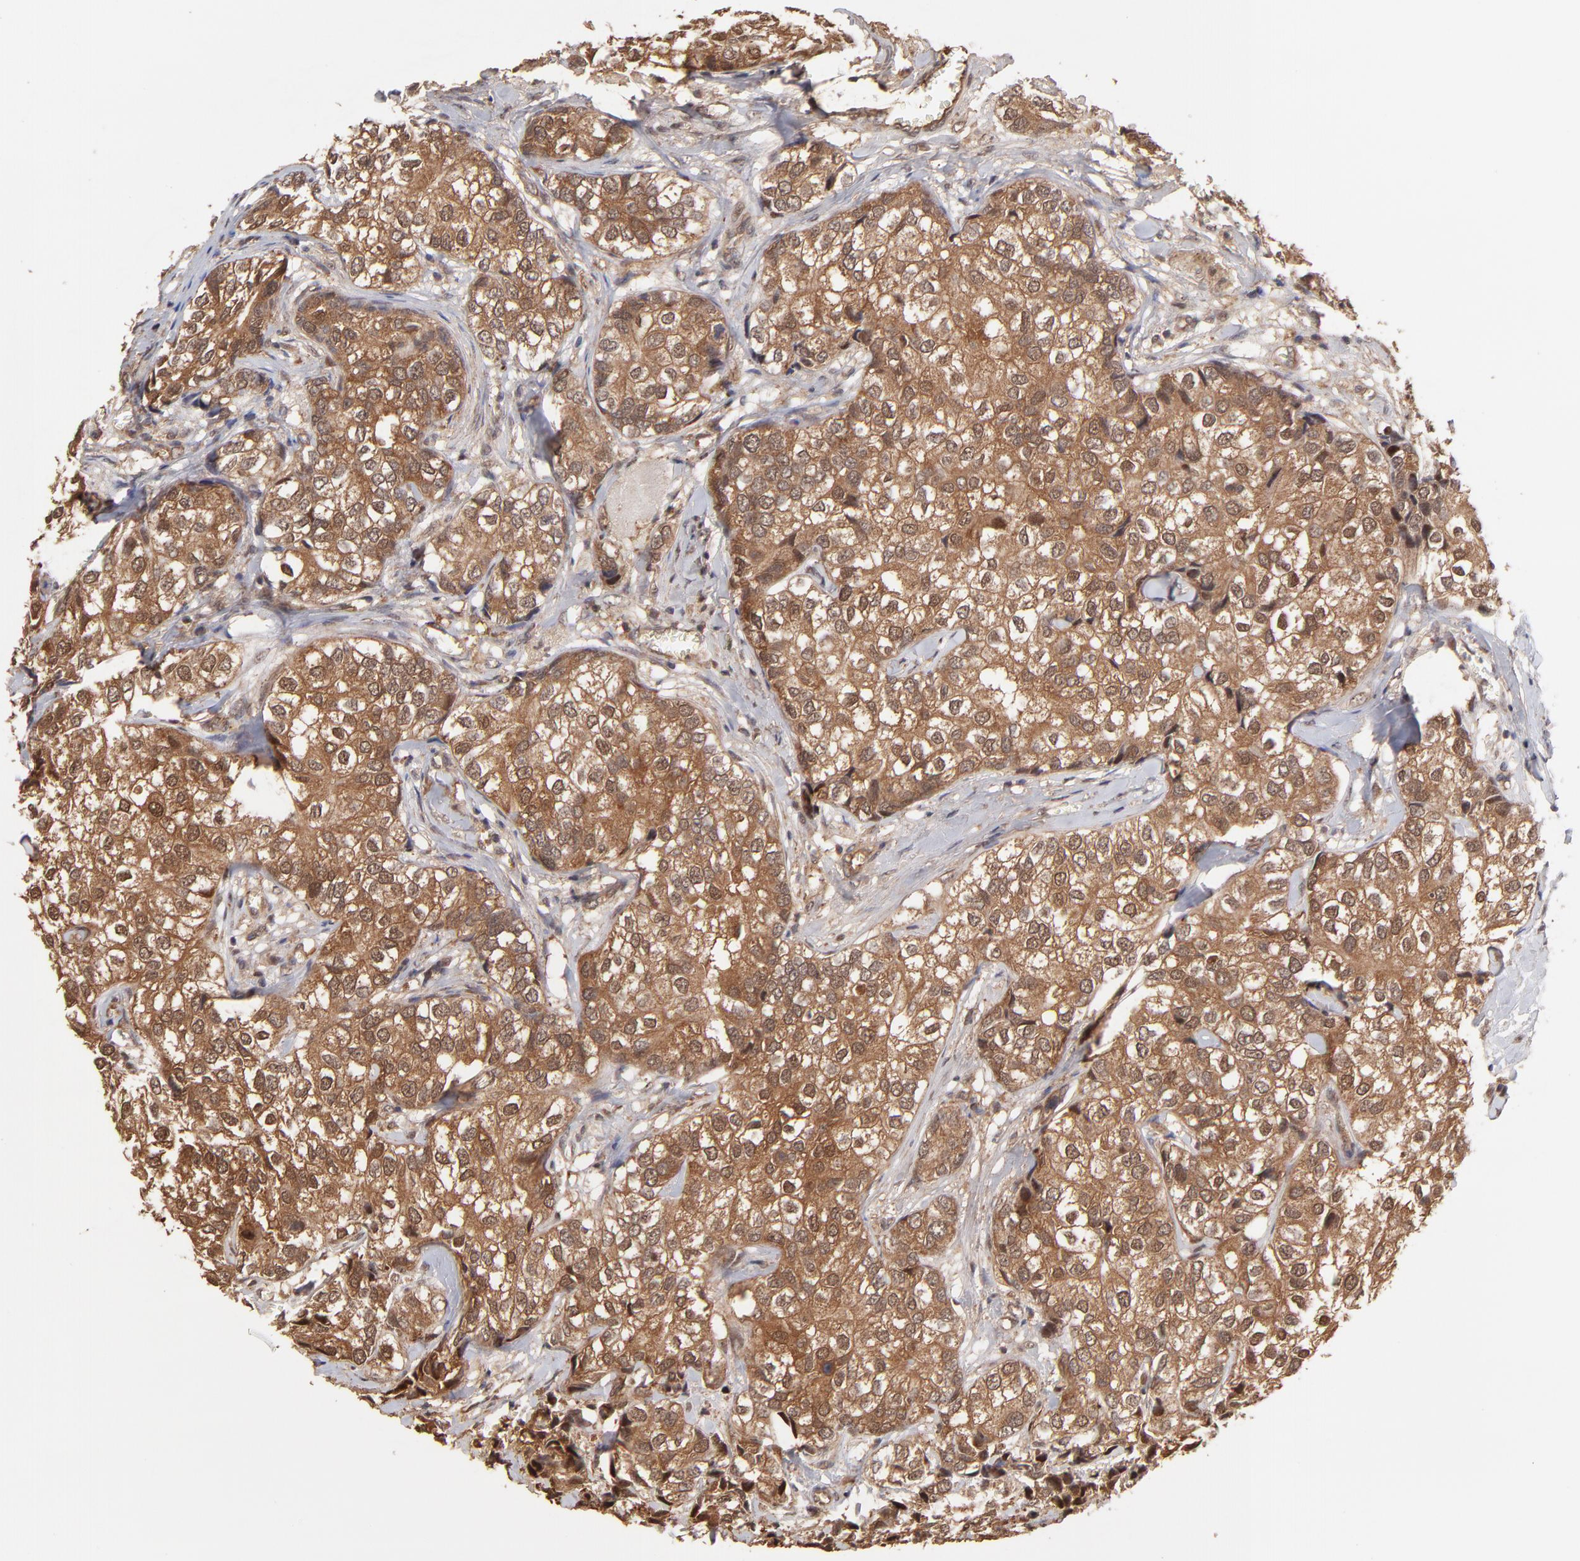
{"staining": {"intensity": "moderate", "quantity": ">75%", "location": "cytoplasmic/membranous,nuclear"}, "tissue": "breast cancer", "cell_type": "Tumor cells", "image_type": "cancer", "snomed": [{"axis": "morphology", "description": "Duct carcinoma"}, {"axis": "topography", "description": "Breast"}], "caption": "Approximately >75% of tumor cells in breast intraductal carcinoma show moderate cytoplasmic/membranous and nuclear protein expression as visualized by brown immunohistochemical staining.", "gene": "PSMD14", "patient": {"sex": "female", "age": 68}}